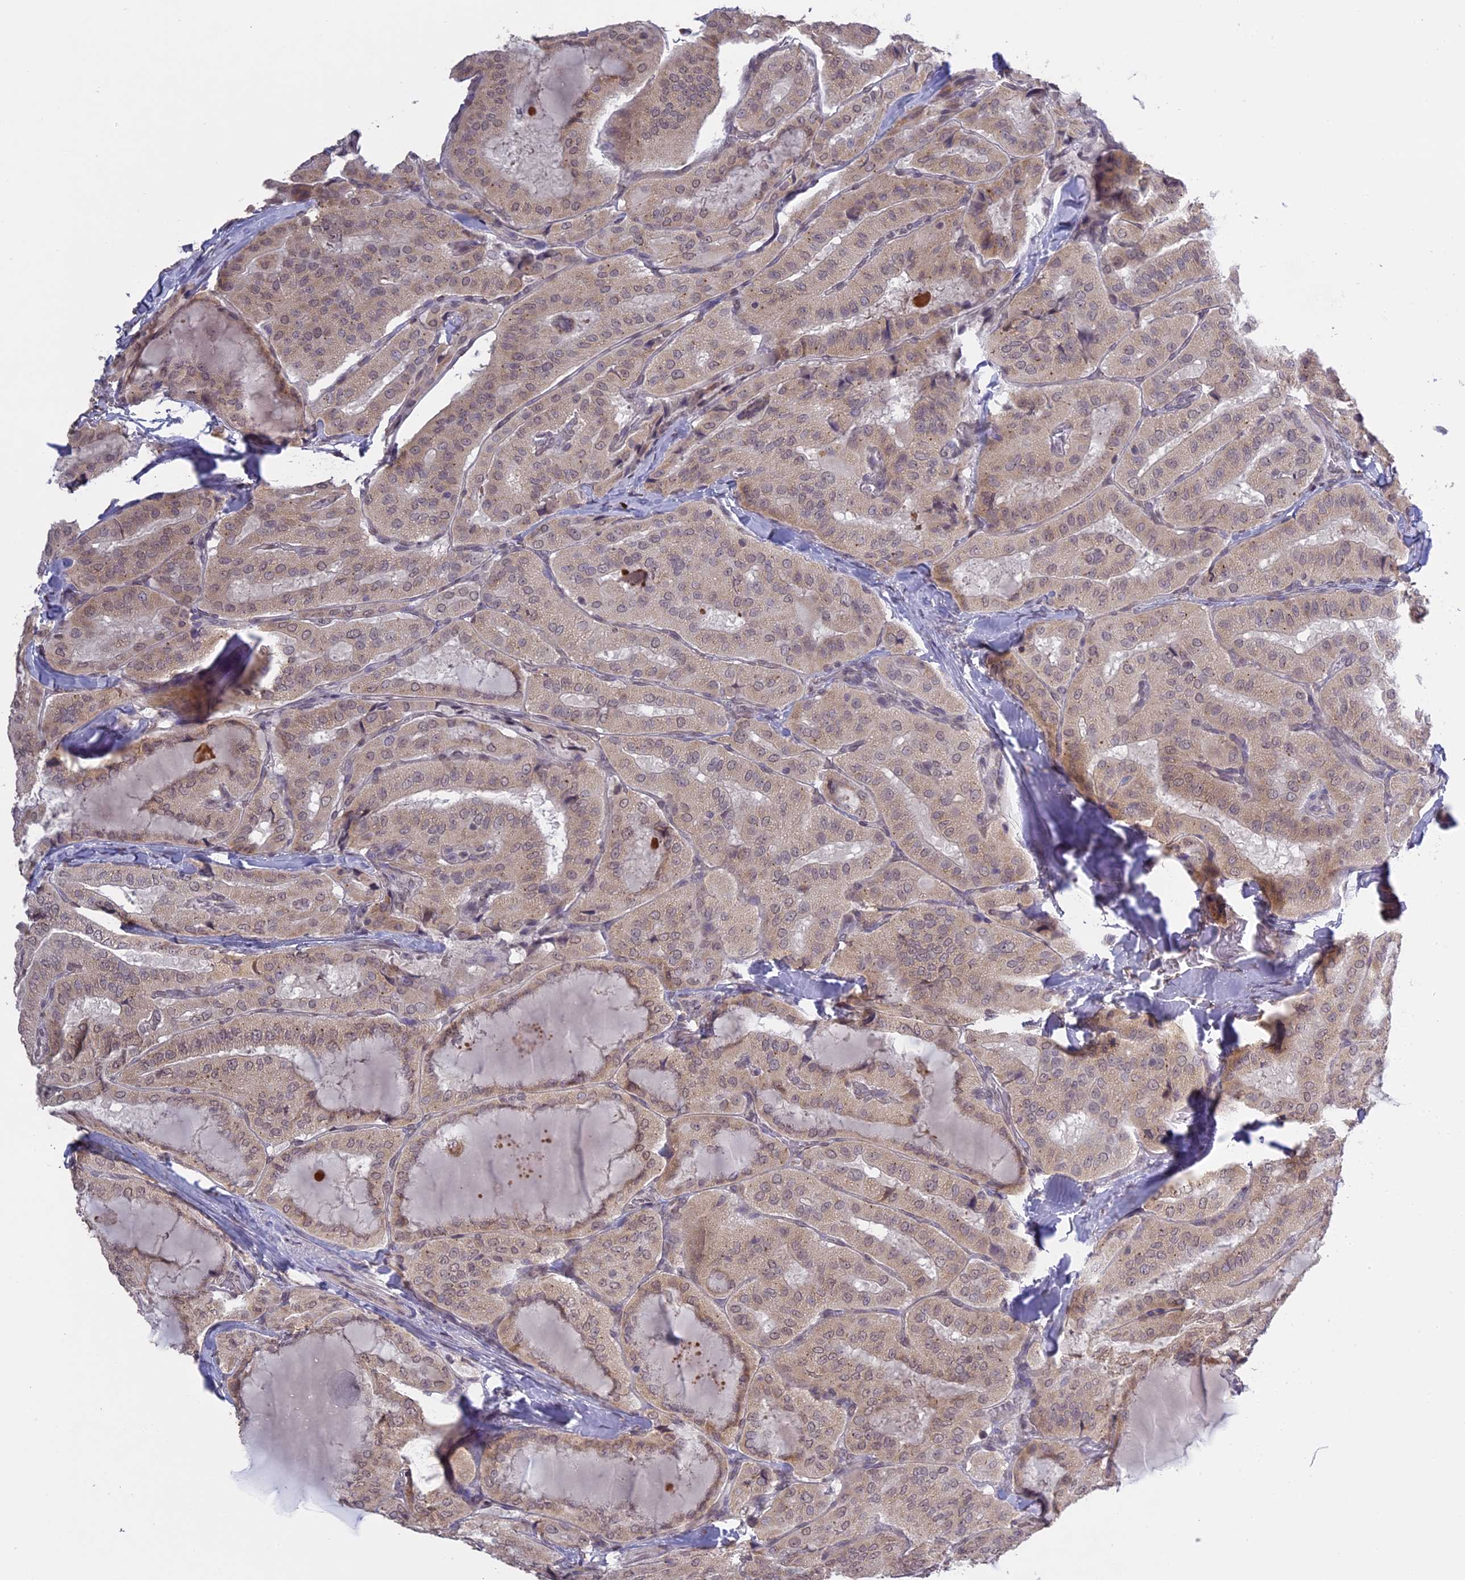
{"staining": {"intensity": "weak", "quantity": "25%-75%", "location": "cytoplasmic/membranous"}, "tissue": "thyroid cancer", "cell_type": "Tumor cells", "image_type": "cancer", "snomed": [{"axis": "morphology", "description": "Normal tissue, NOS"}, {"axis": "morphology", "description": "Papillary adenocarcinoma, NOS"}, {"axis": "topography", "description": "Thyroid gland"}], "caption": "Immunohistochemistry (IHC) (DAB (3,3'-diaminobenzidine)) staining of human thyroid papillary adenocarcinoma exhibits weak cytoplasmic/membranous protein positivity in approximately 25%-75% of tumor cells.", "gene": "ERG28", "patient": {"sex": "female", "age": 59}}